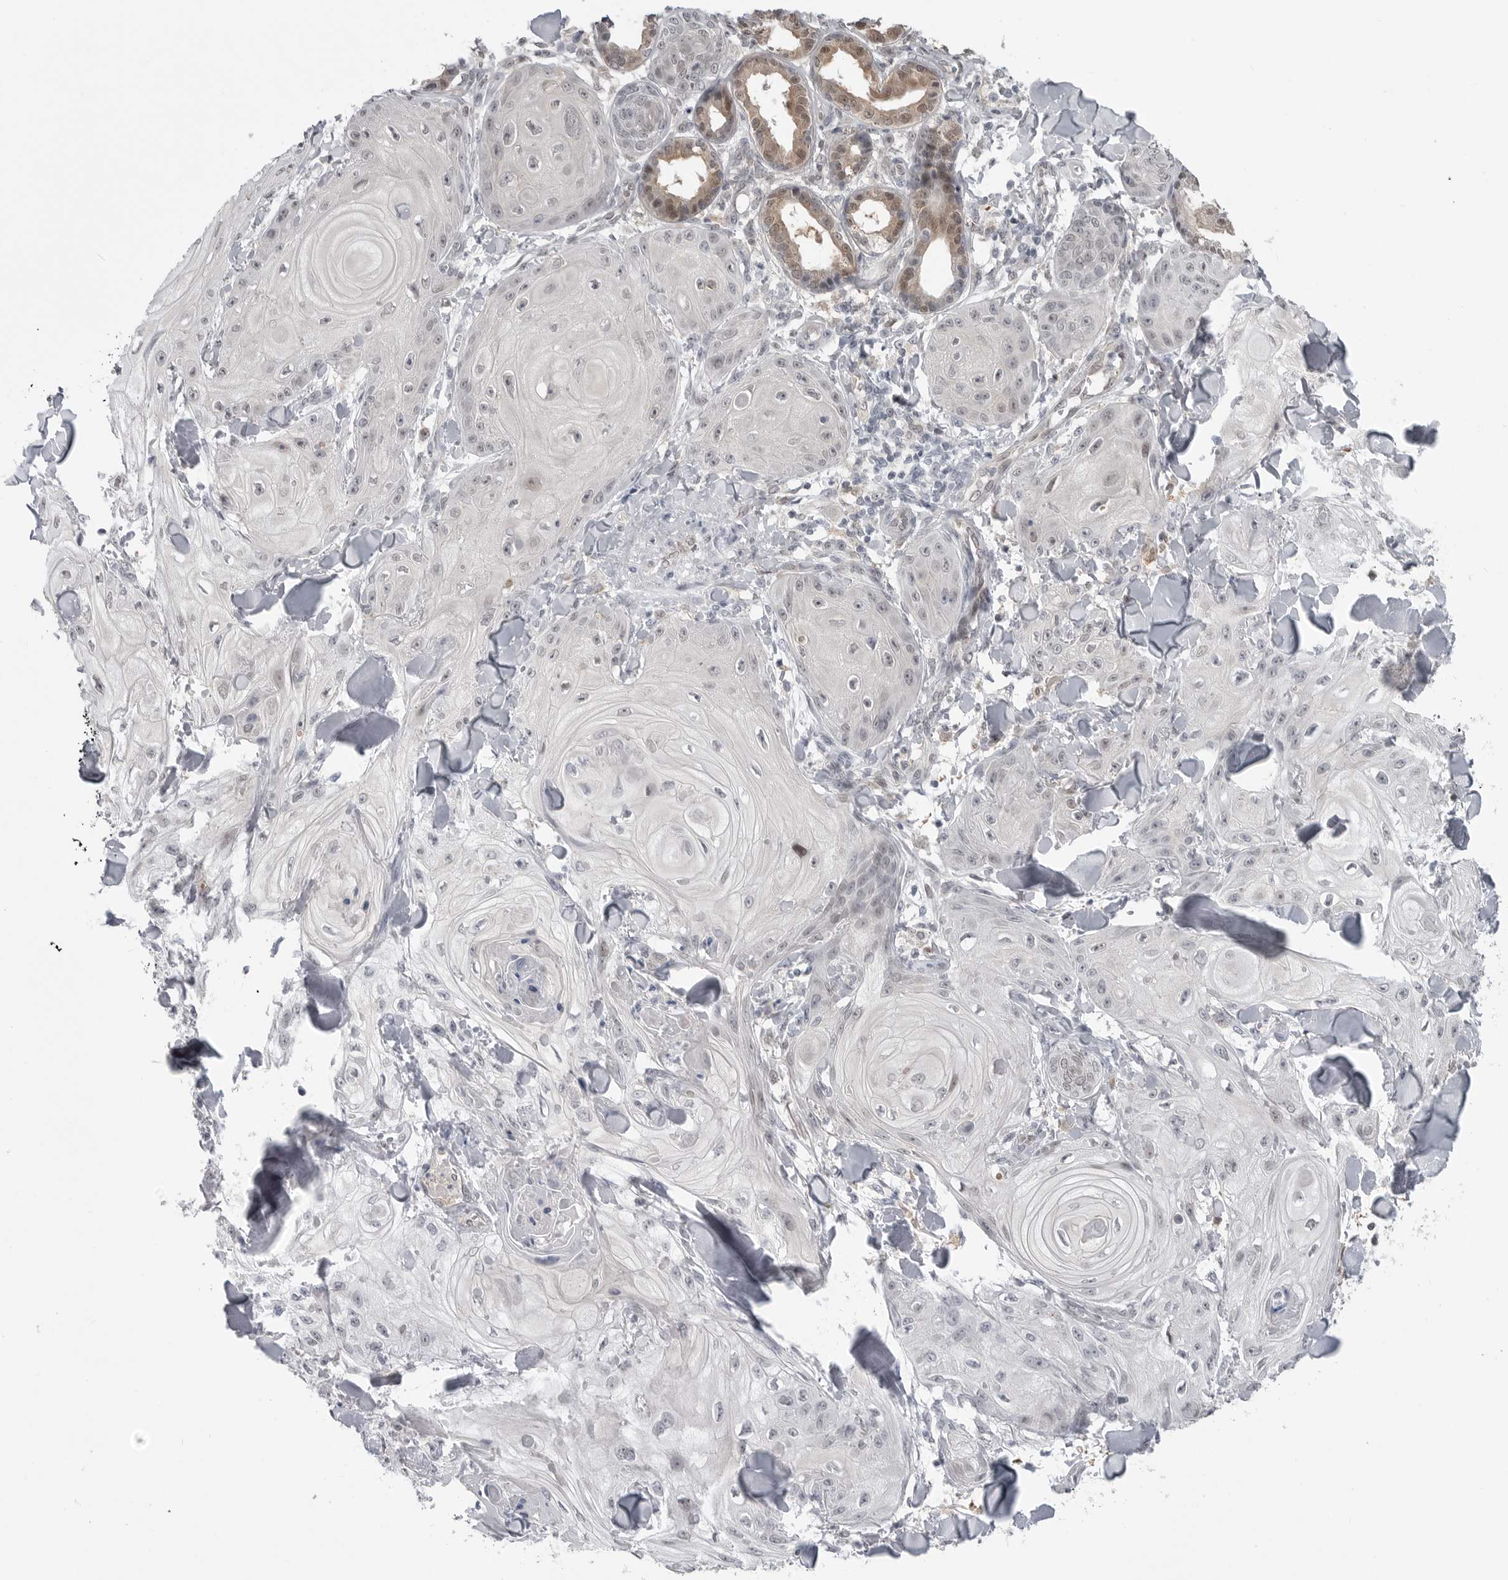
{"staining": {"intensity": "negative", "quantity": "none", "location": "none"}, "tissue": "skin cancer", "cell_type": "Tumor cells", "image_type": "cancer", "snomed": [{"axis": "morphology", "description": "Squamous cell carcinoma, NOS"}, {"axis": "topography", "description": "Skin"}], "caption": "The IHC micrograph has no significant positivity in tumor cells of skin cancer tissue.", "gene": "PNPO", "patient": {"sex": "male", "age": 74}}